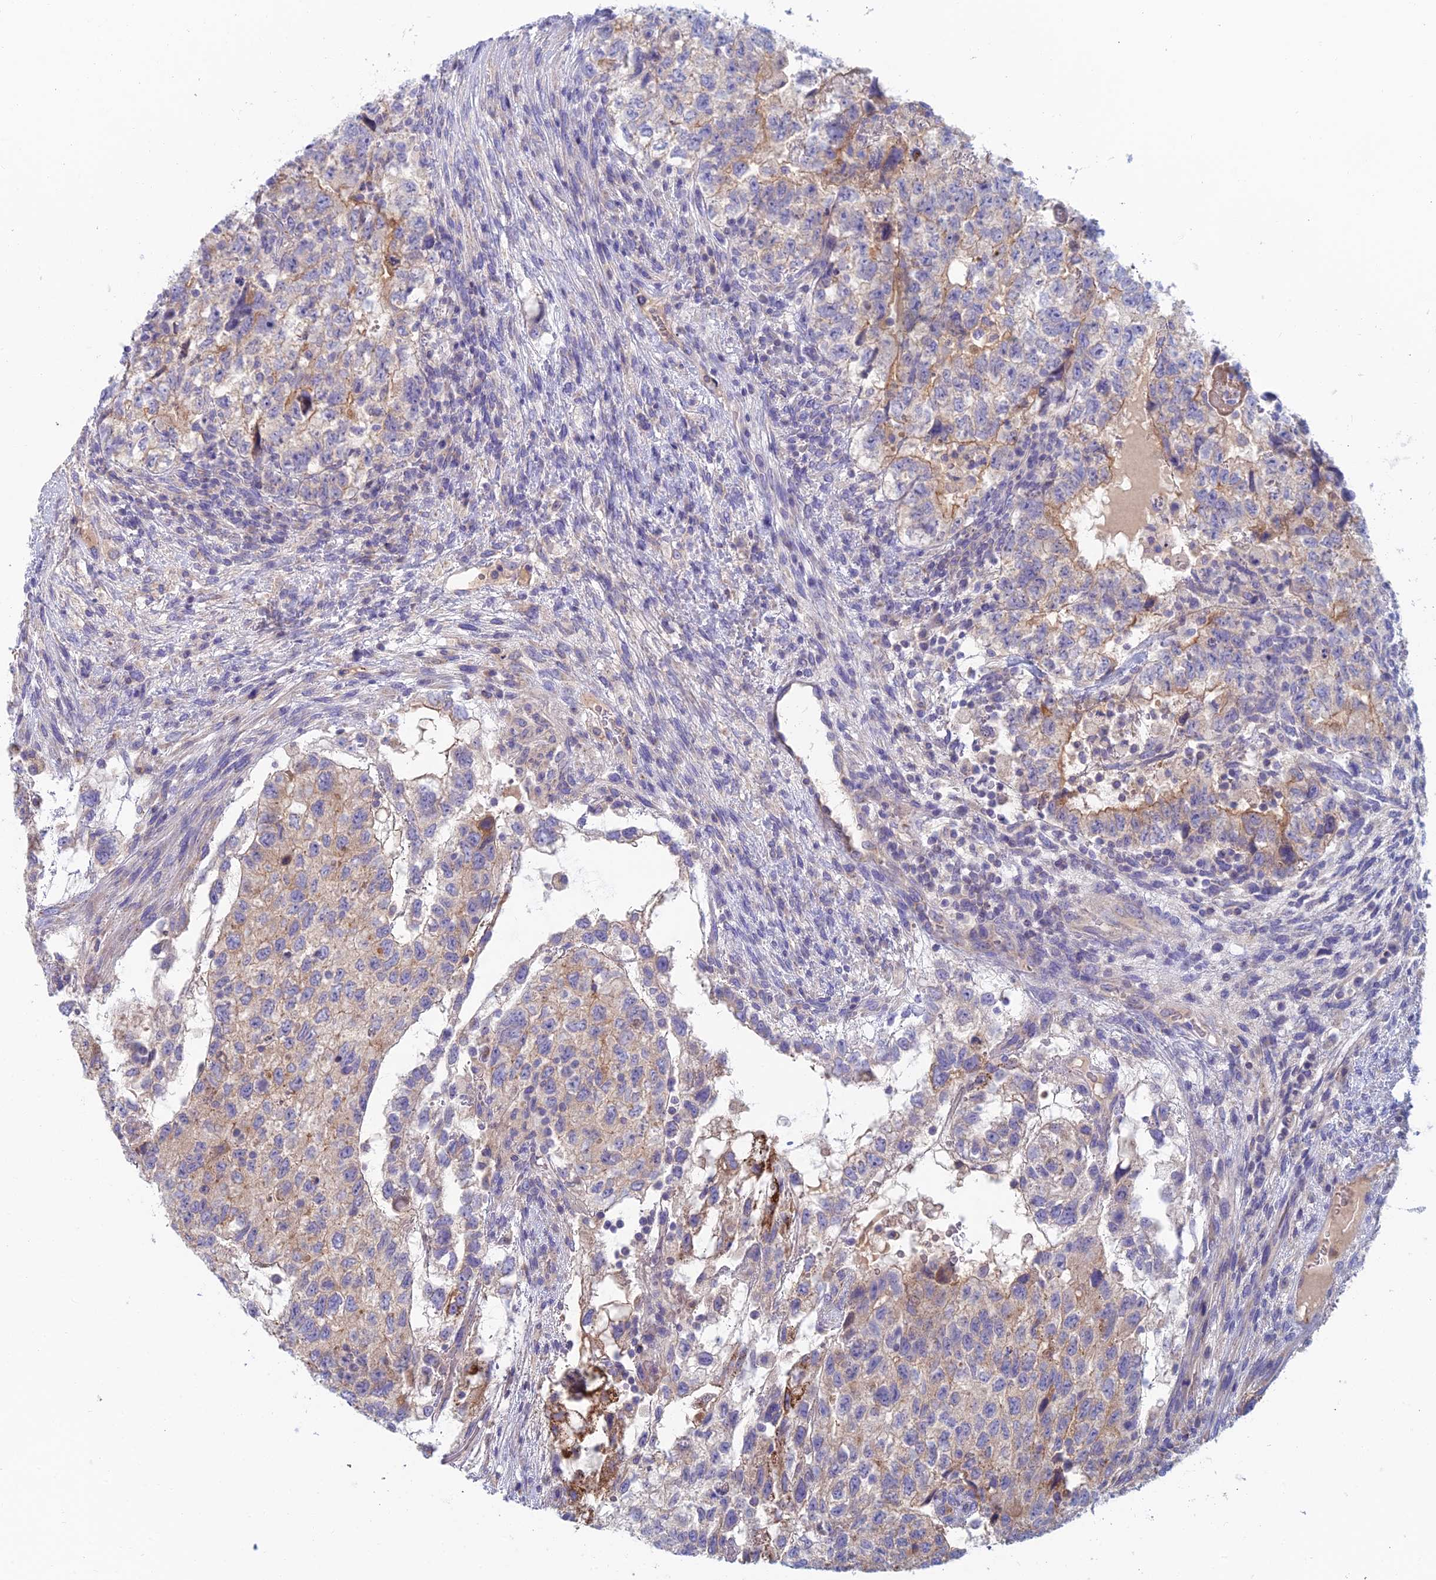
{"staining": {"intensity": "negative", "quantity": "none", "location": "none"}, "tissue": "testis cancer", "cell_type": "Tumor cells", "image_type": "cancer", "snomed": [{"axis": "morphology", "description": "Normal tissue, NOS"}, {"axis": "morphology", "description": "Carcinoma, Embryonal, NOS"}, {"axis": "topography", "description": "Testis"}], "caption": "Immunohistochemistry of human embryonal carcinoma (testis) exhibits no expression in tumor cells.", "gene": "IFTAP", "patient": {"sex": "male", "age": 36}}